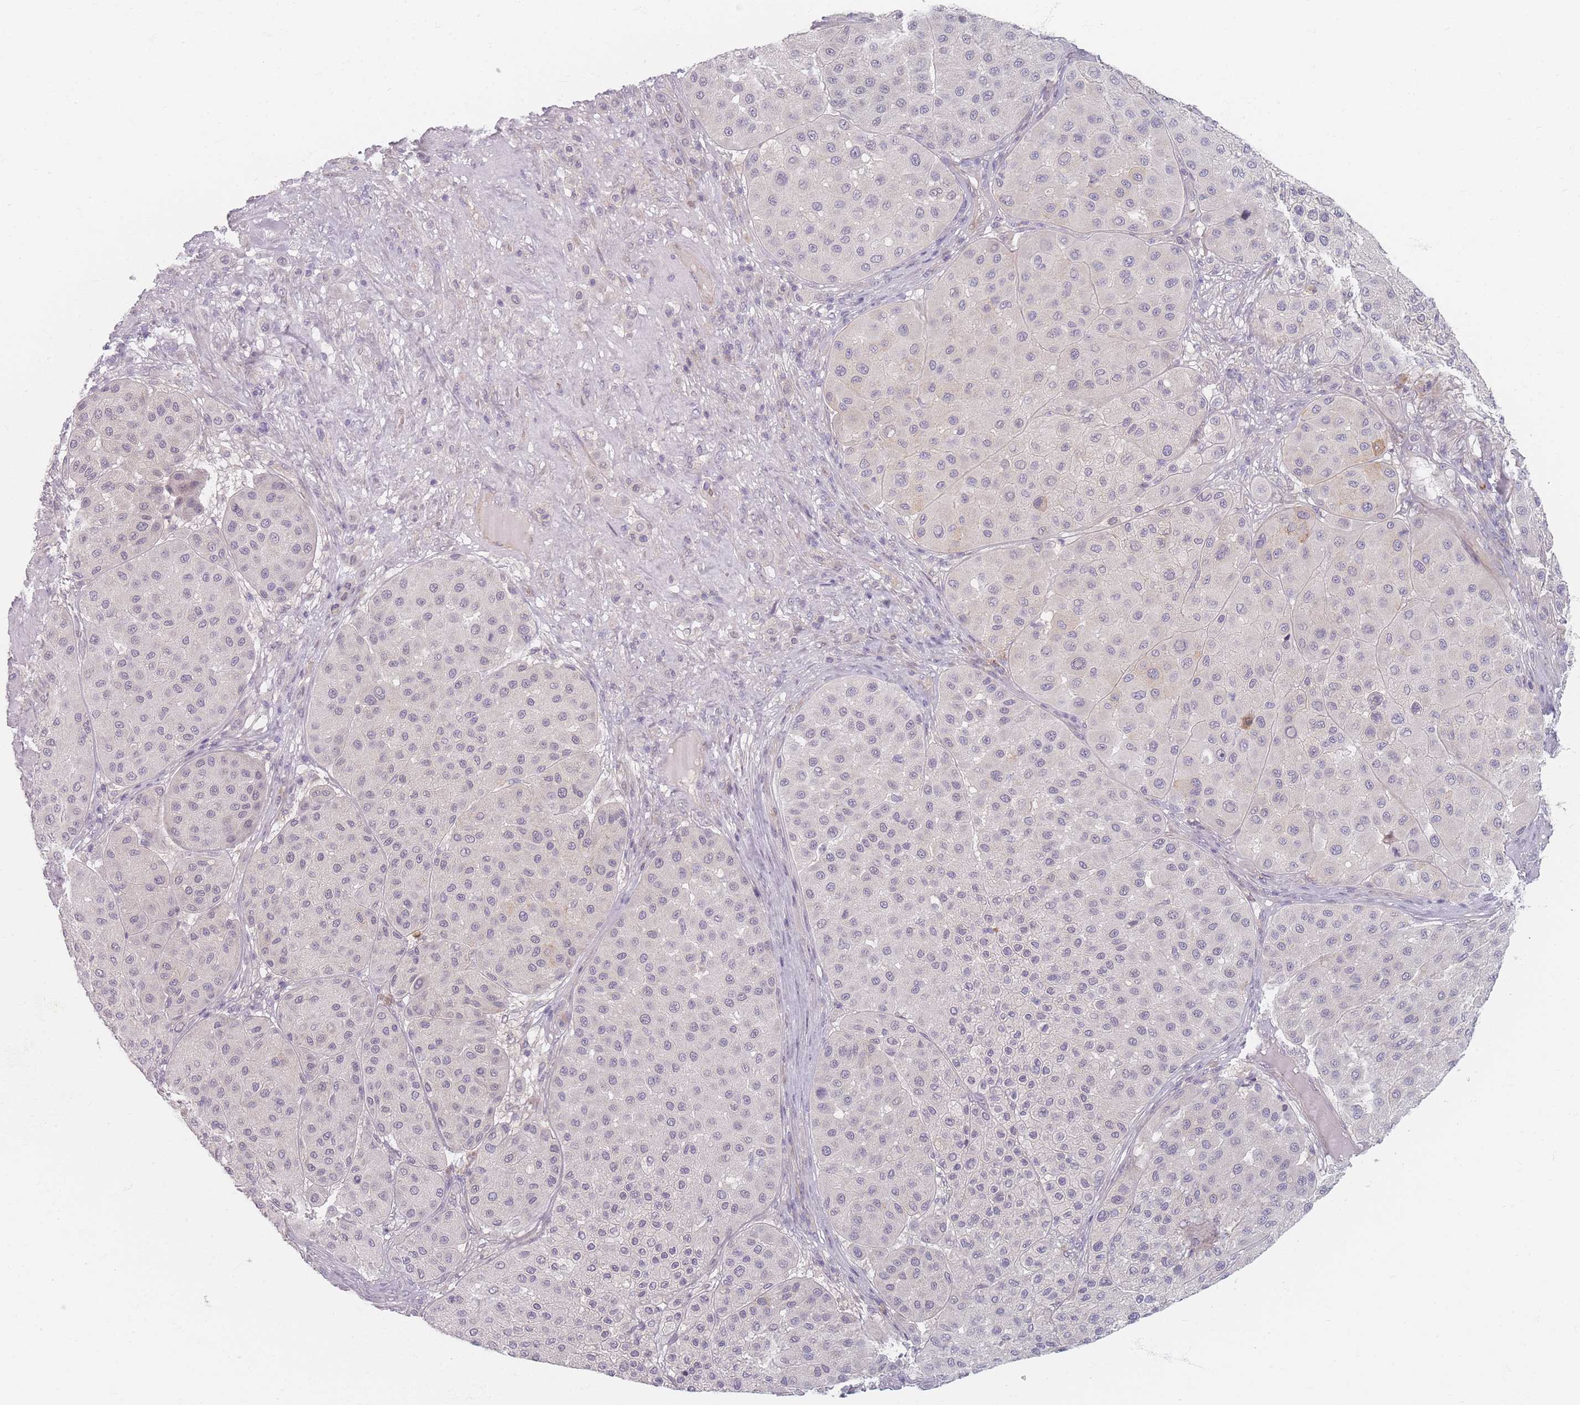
{"staining": {"intensity": "negative", "quantity": "none", "location": "none"}, "tissue": "melanoma", "cell_type": "Tumor cells", "image_type": "cancer", "snomed": [{"axis": "morphology", "description": "Malignant melanoma, Metastatic site"}, {"axis": "topography", "description": "Smooth muscle"}], "caption": "This is an immunohistochemistry (IHC) image of human melanoma. There is no positivity in tumor cells.", "gene": "TMOD1", "patient": {"sex": "male", "age": 41}}